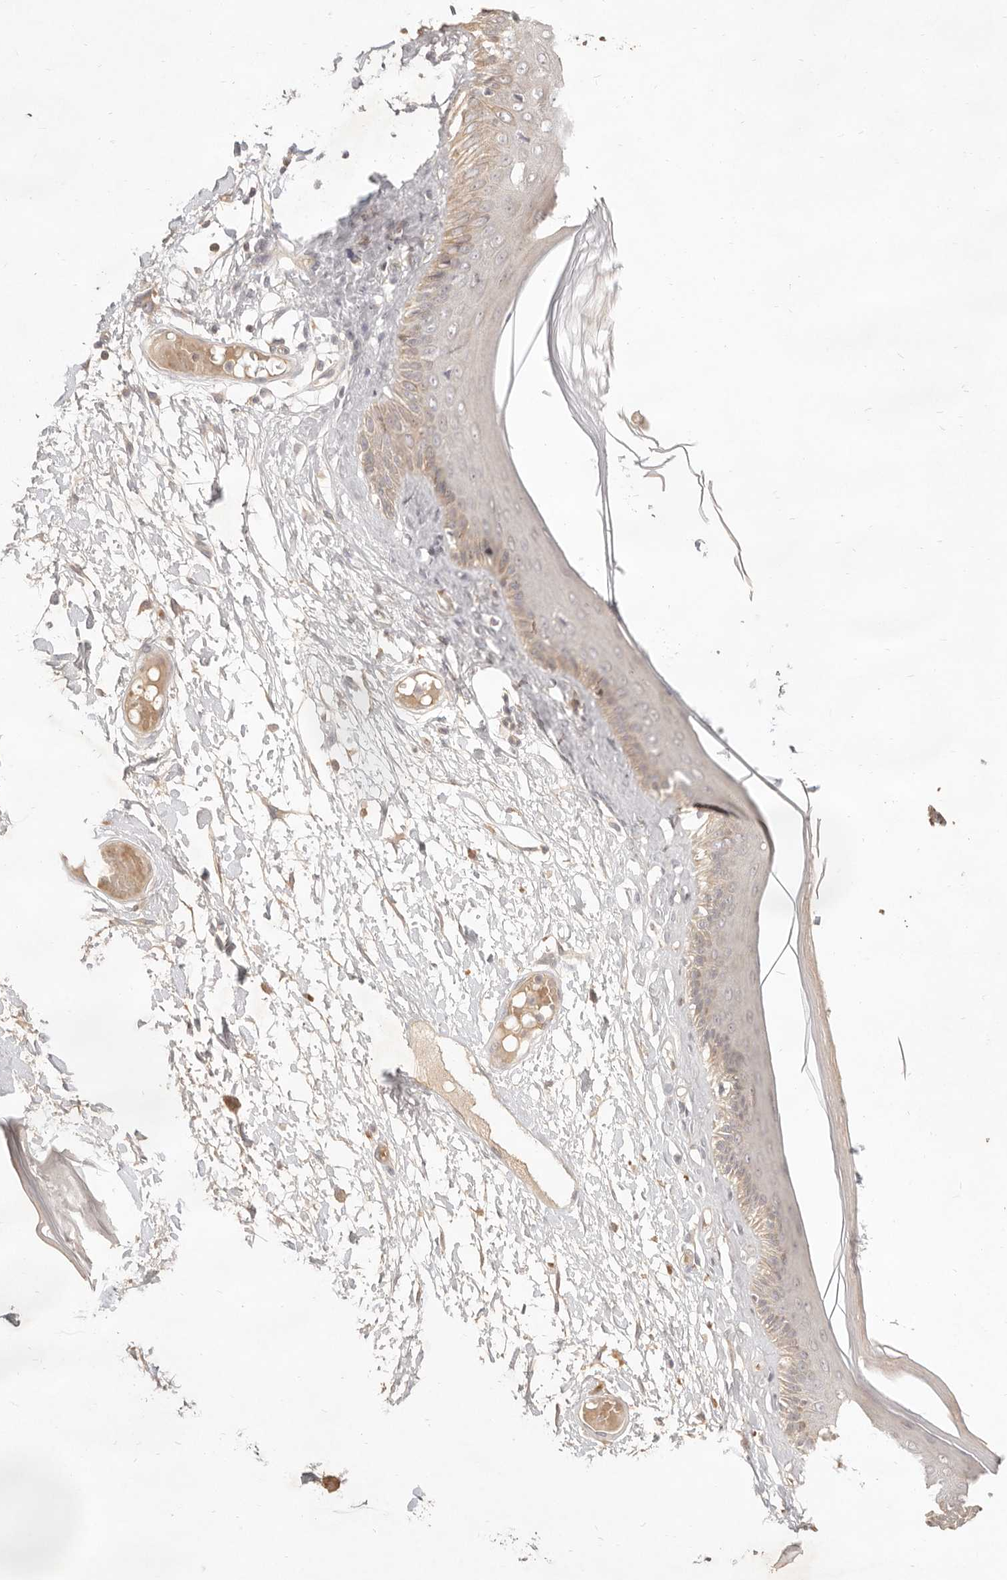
{"staining": {"intensity": "moderate", "quantity": "<25%", "location": "cytoplasmic/membranous"}, "tissue": "skin", "cell_type": "Epidermal cells", "image_type": "normal", "snomed": [{"axis": "morphology", "description": "Normal tissue, NOS"}, {"axis": "topography", "description": "Vulva"}], "caption": "The immunohistochemical stain labels moderate cytoplasmic/membranous positivity in epidermal cells of normal skin.", "gene": "MEP1A", "patient": {"sex": "female", "age": 73}}